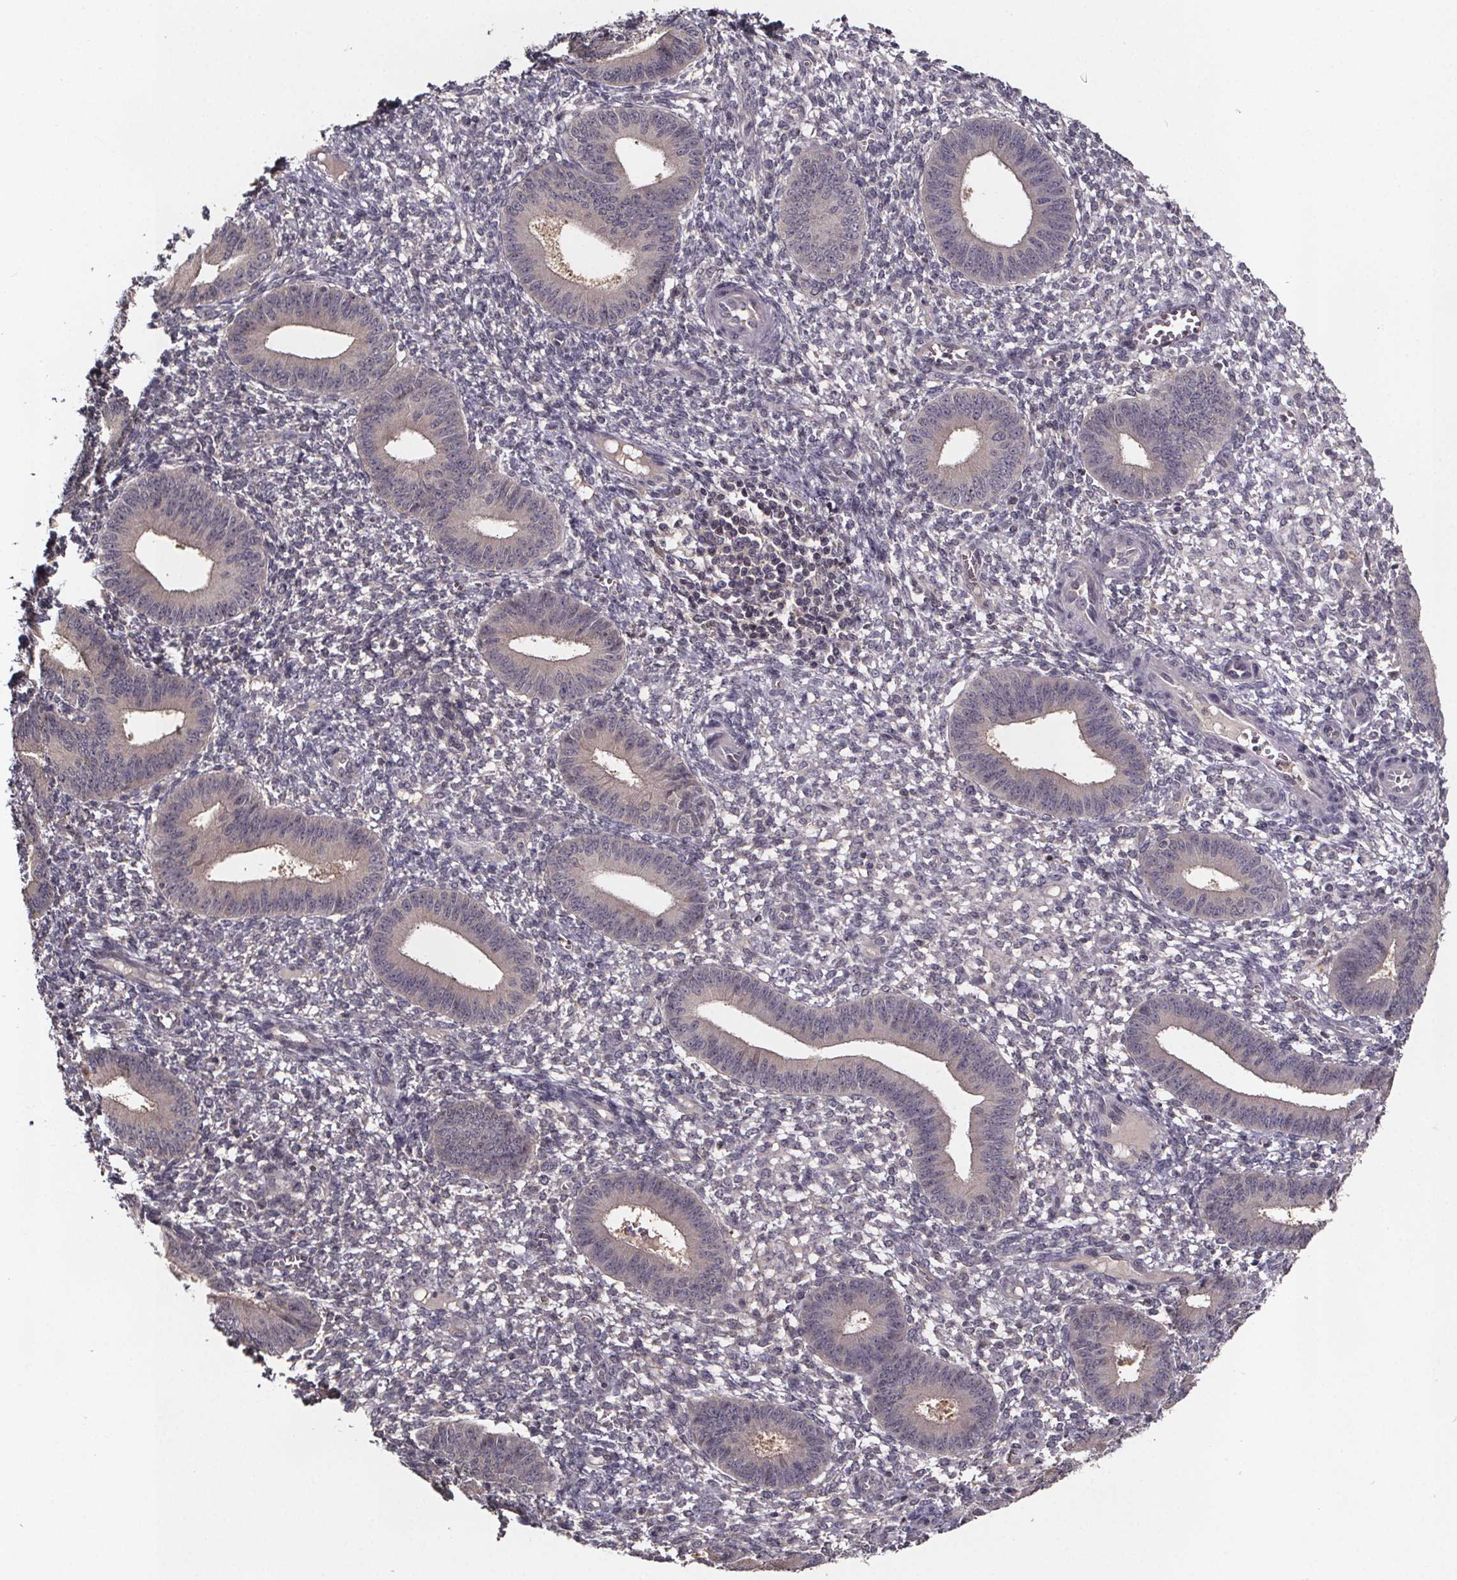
{"staining": {"intensity": "negative", "quantity": "none", "location": "none"}, "tissue": "endometrium", "cell_type": "Cells in endometrial stroma", "image_type": "normal", "snomed": [{"axis": "morphology", "description": "Normal tissue, NOS"}, {"axis": "topography", "description": "Endometrium"}], "caption": "This is a photomicrograph of immunohistochemistry staining of benign endometrium, which shows no expression in cells in endometrial stroma.", "gene": "SMIM1", "patient": {"sex": "female", "age": 42}}